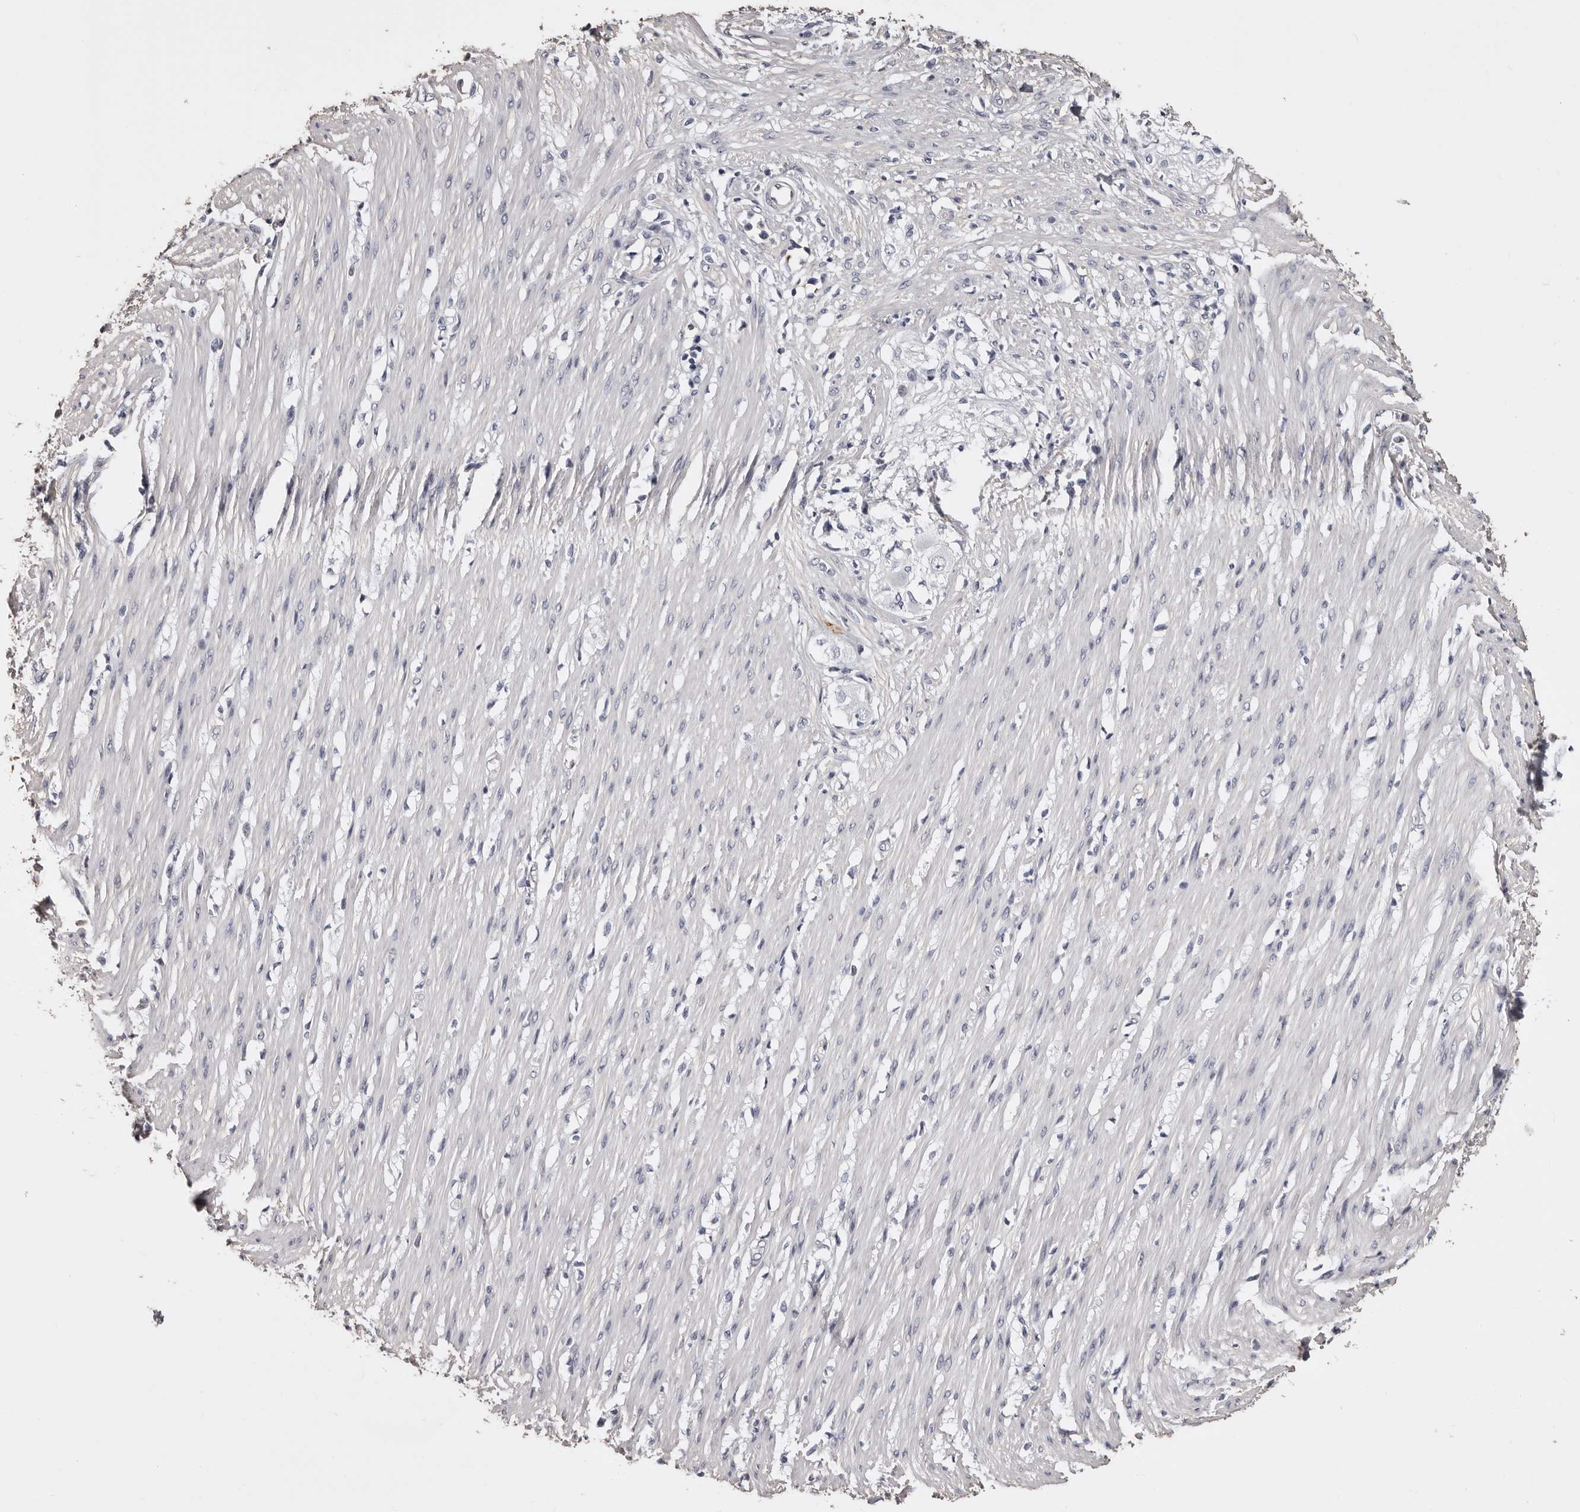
{"staining": {"intensity": "negative", "quantity": "none", "location": "none"}, "tissue": "smooth muscle", "cell_type": "Smooth muscle cells", "image_type": "normal", "snomed": [{"axis": "morphology", "description": "Normal tissue, NOS"}, {"axis": "morphology", "description": "Adenocarcinoma, NOS"}, {"axis": "topography", "description": "Colon"}, {"axis": "topography", "description": "Peripheral nerve tissue"}], "caption": "This is an immunohistochemistry (IHC) micrograph of normal human smooth muscle. There is no staining in smooth muscle cells.", "gene": "LAD1", "patient": {"sex": "male", "age": 14}}